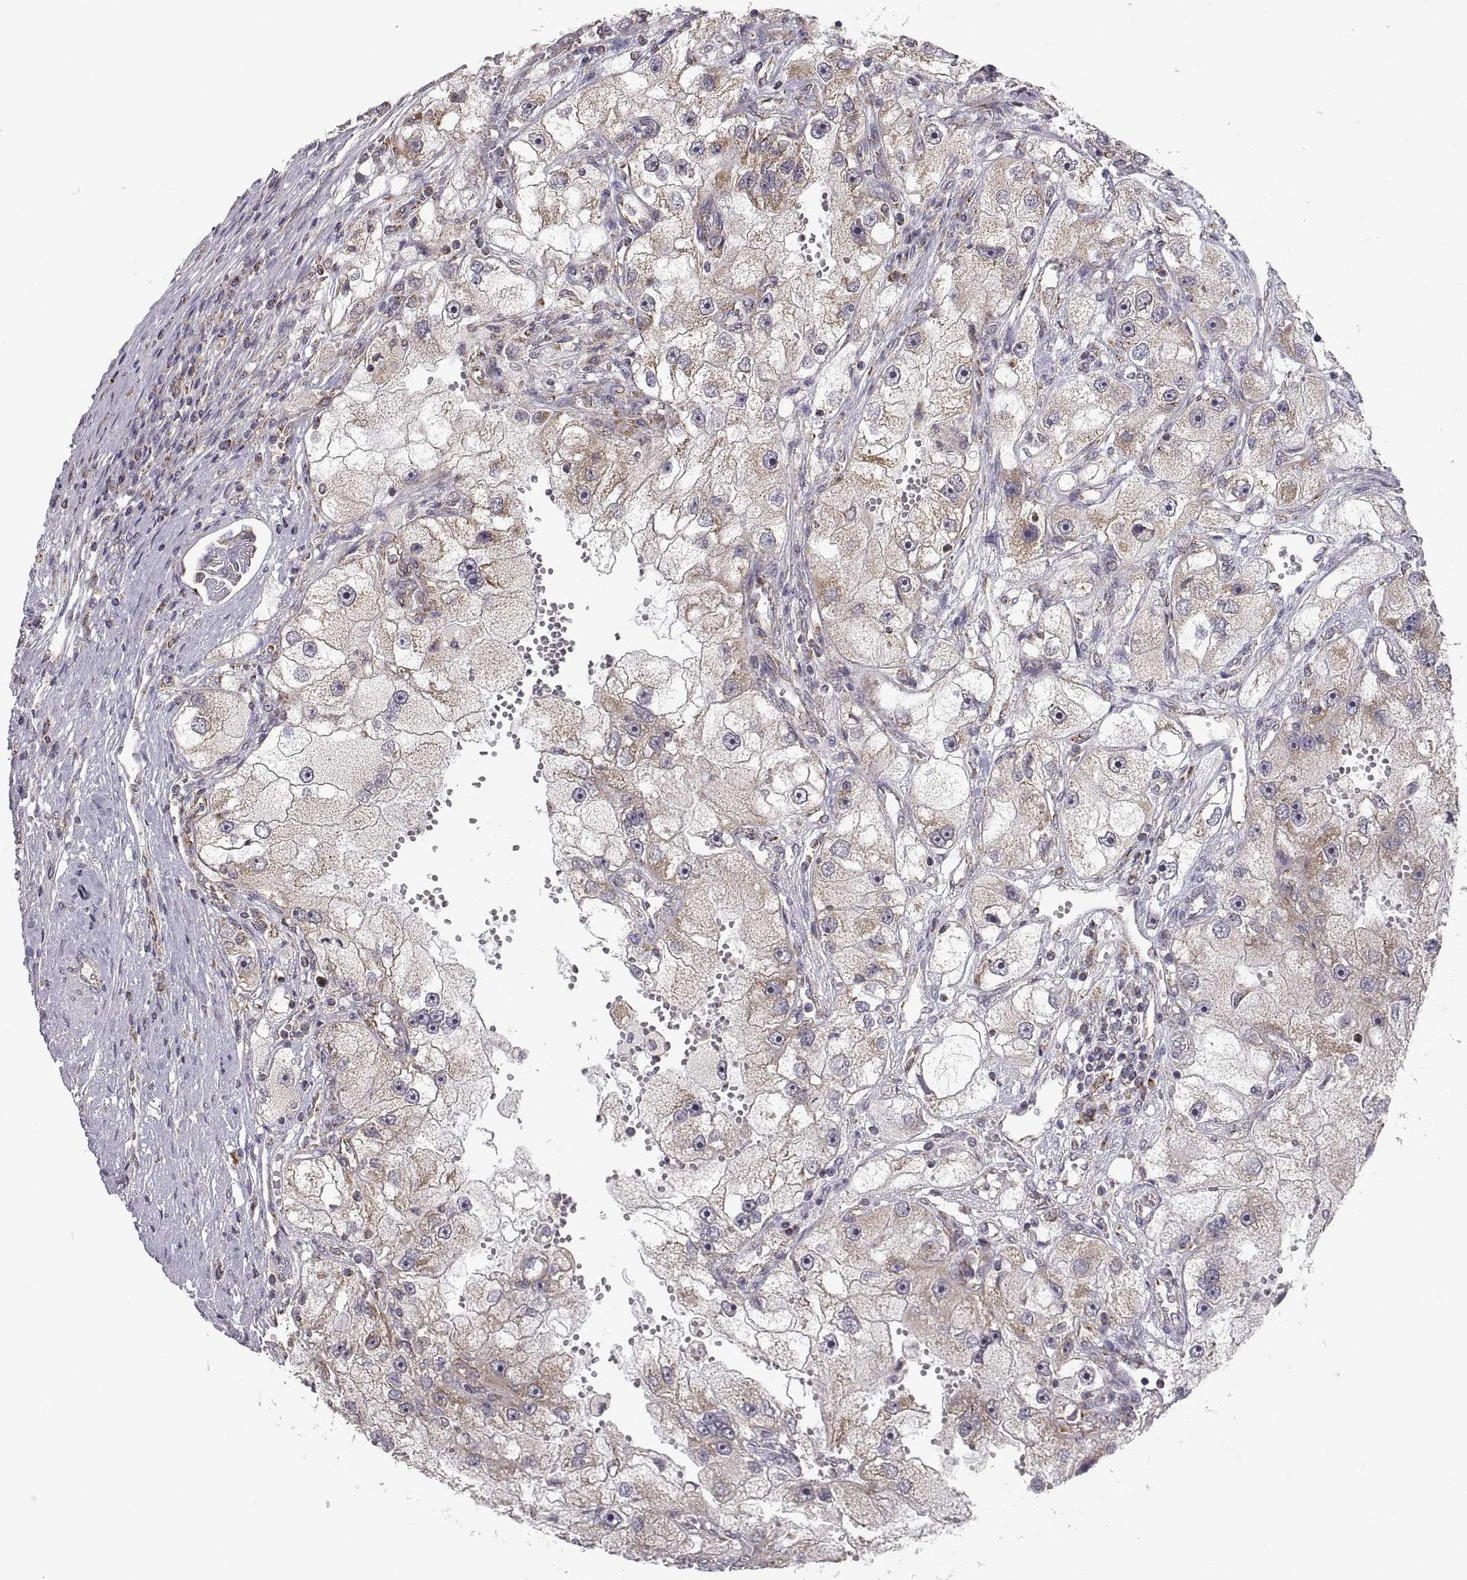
{"staining": {"intensity": "weak", "quantity": "<25%", "location": "cytoplasmic/membranous"}, "tissue": "renal cancer", "cell_type": "Tumor cells", "image_type": "cancer", "snomed": [{"axis": "morphology", "description": "Adenocarcinoma, NOS"}, {"axis": "topography", "description": "Kidney"}], "caption": "IHC photomicrograph of neoplastic tissue: human renal cancer (adenocarcinoma) stained with DAB exhibits no significant protein positivity in tumor cells.", "gene": "MANBAL", "patient": {"sex": "male", "age": 63}}